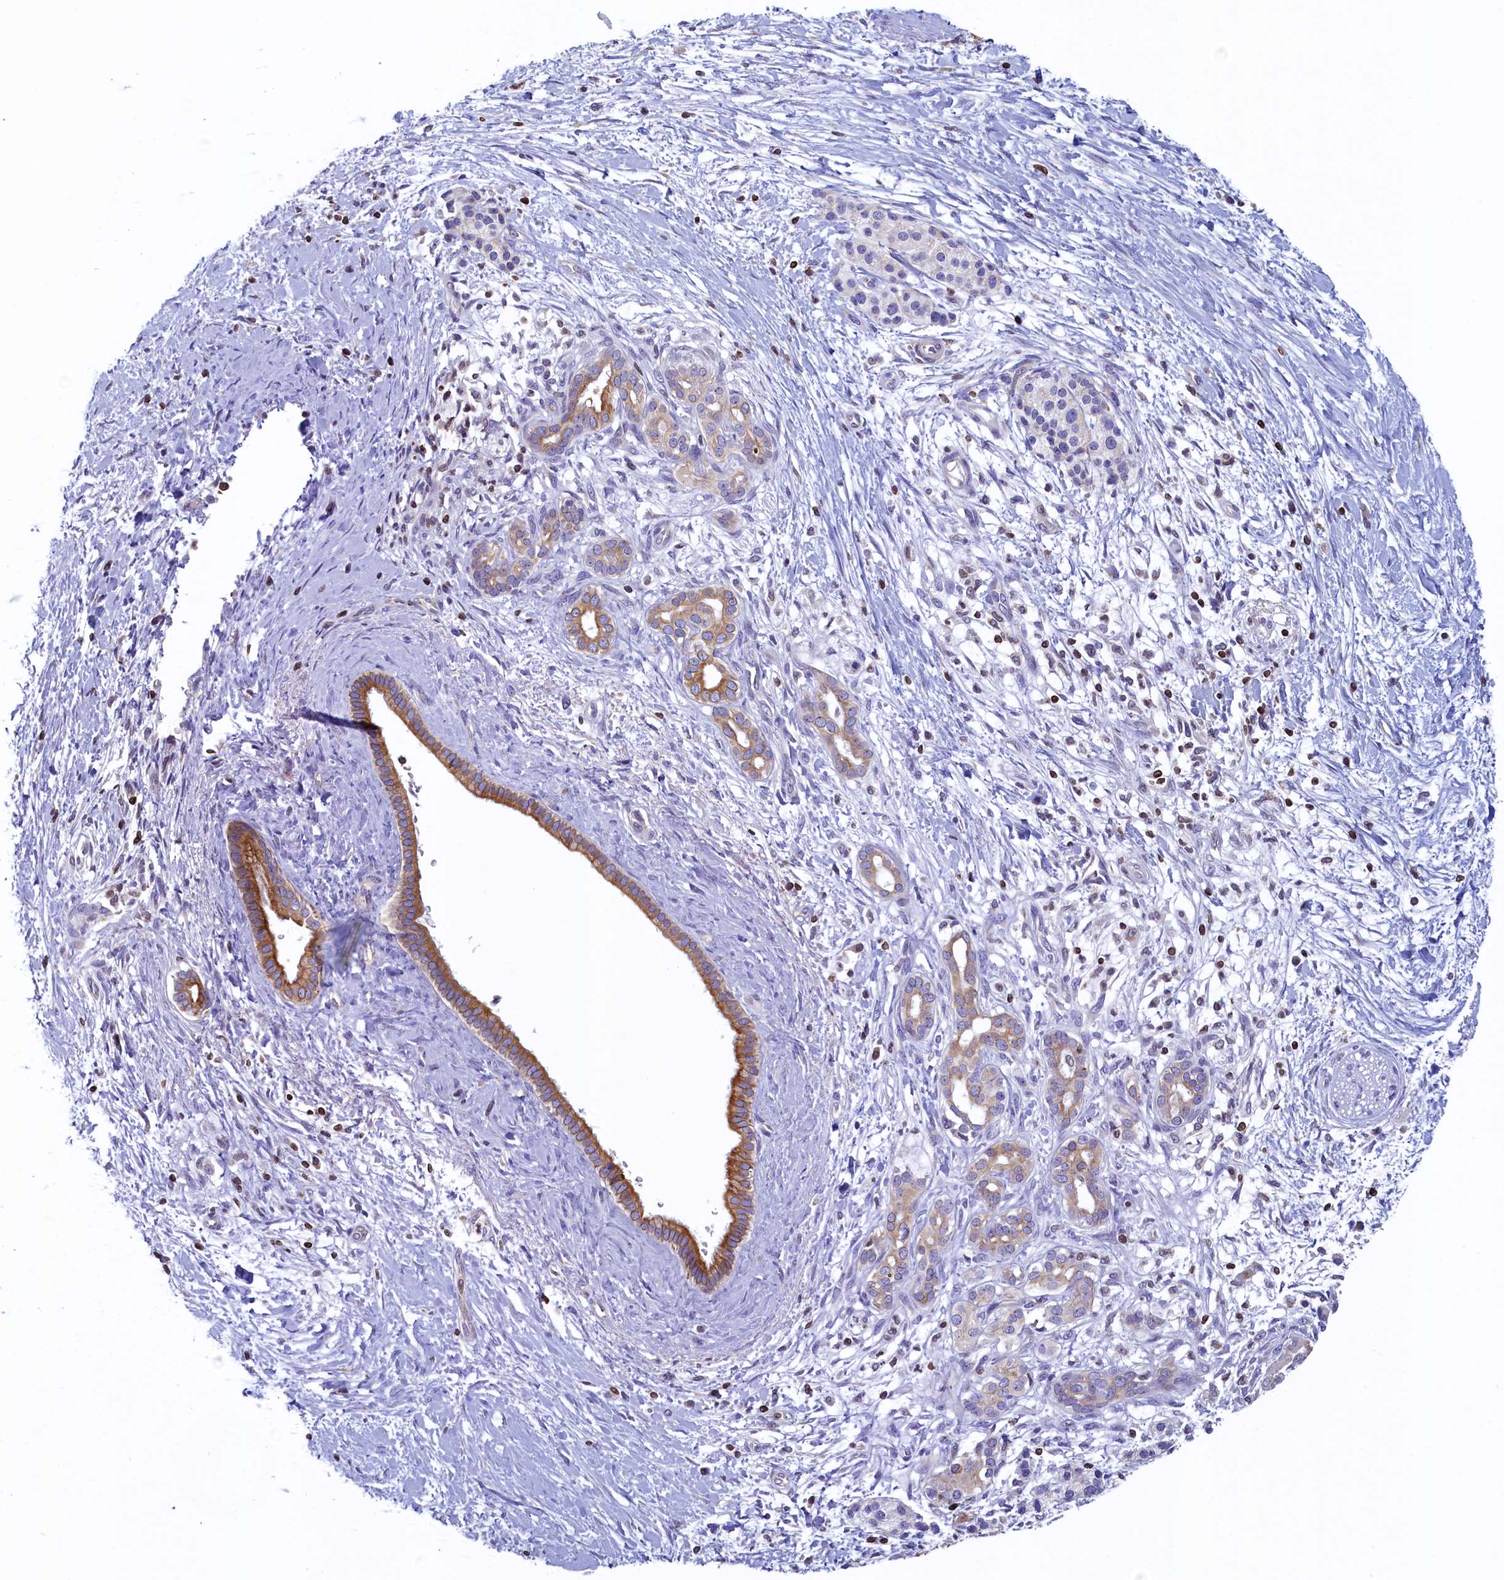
{"staining": {"intensity": "moderate", "quantity": ">75%", "location": "cytoplasmic/membranous"}, "tissue": "pancreatic cancer", "cell_type": "Tumor cells", "image_type": "cancer", "snomed": [{"axis": "morphology", "description": "Adenocarcinoma, NOS"}, {"axis": "topography", "description": "Pancreas"}], "caption": "High-power microscopy captured an immunohistochemistry photomicrograph of pancreatic cancer, revealing moderate cytoplasmic/membranous expression in approximately >75% of tumor cells.", "gene": "TRAF3IP3", "patient": {"sex": "male", "age": 58}}